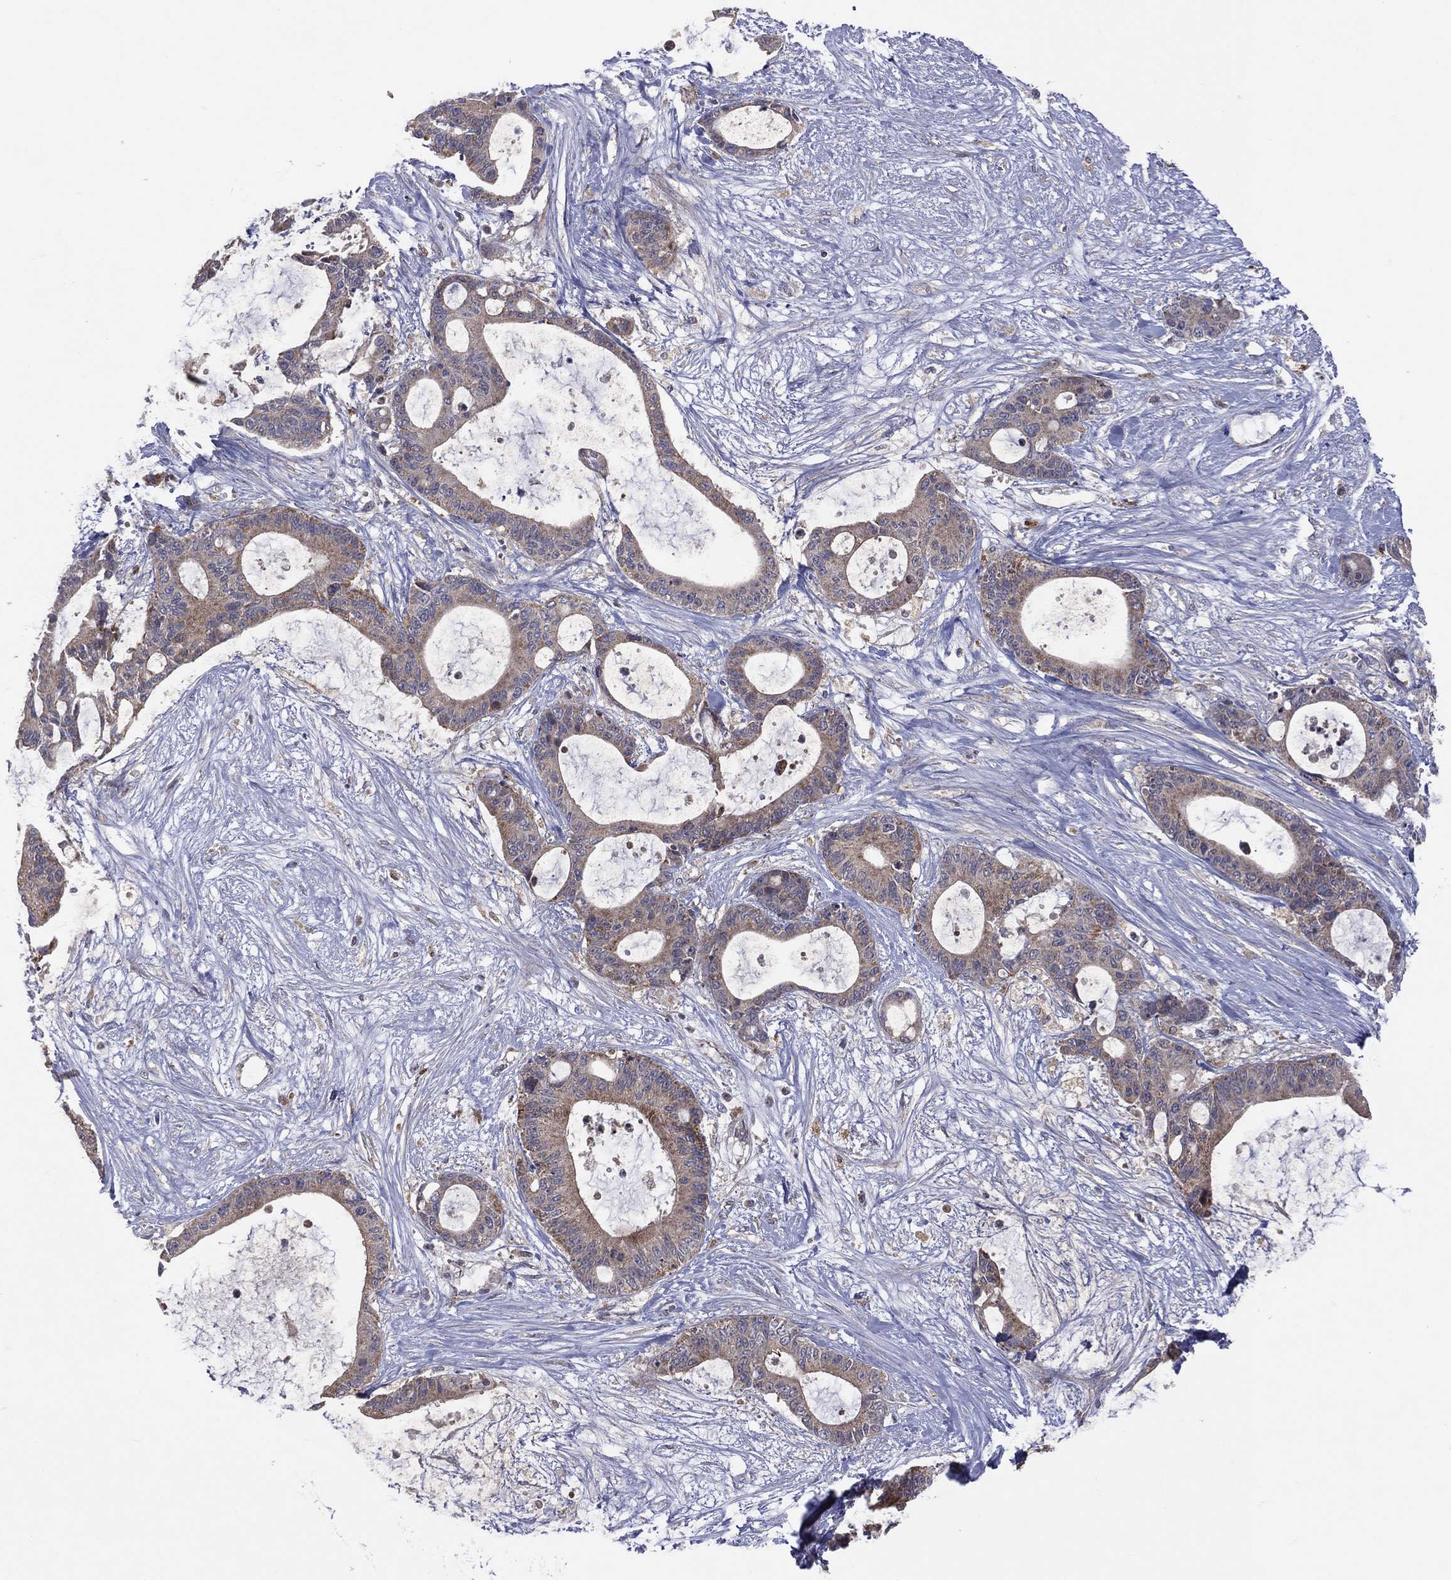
{"staining": {"intensity": "moderate", "quantity": "25%-75%", "location": "cytoplasmic/membranous"}, "tissue": "liver cancer", "cell_type": "Tumor cells", "image_type": "cancer", "snomed": [{"axis": "morphology", "description": "Normal tissue, NOS"}, {"axis": "morphology", "description": "Cholangiocarcinoma"}, {"axis": "topography", "description": "Liver"}, {"axis": "topography", "description": "Peripheral nerve tissue"}], "caption": "Protein expression analysis of liver cancer (cholangiocarcinoma) exhibits moderate cytoplasmic/membranous expression in about 25%-75% of tumor cells.", "gene": "STARD3", "patient": {"sex": "female", "age": 73}}